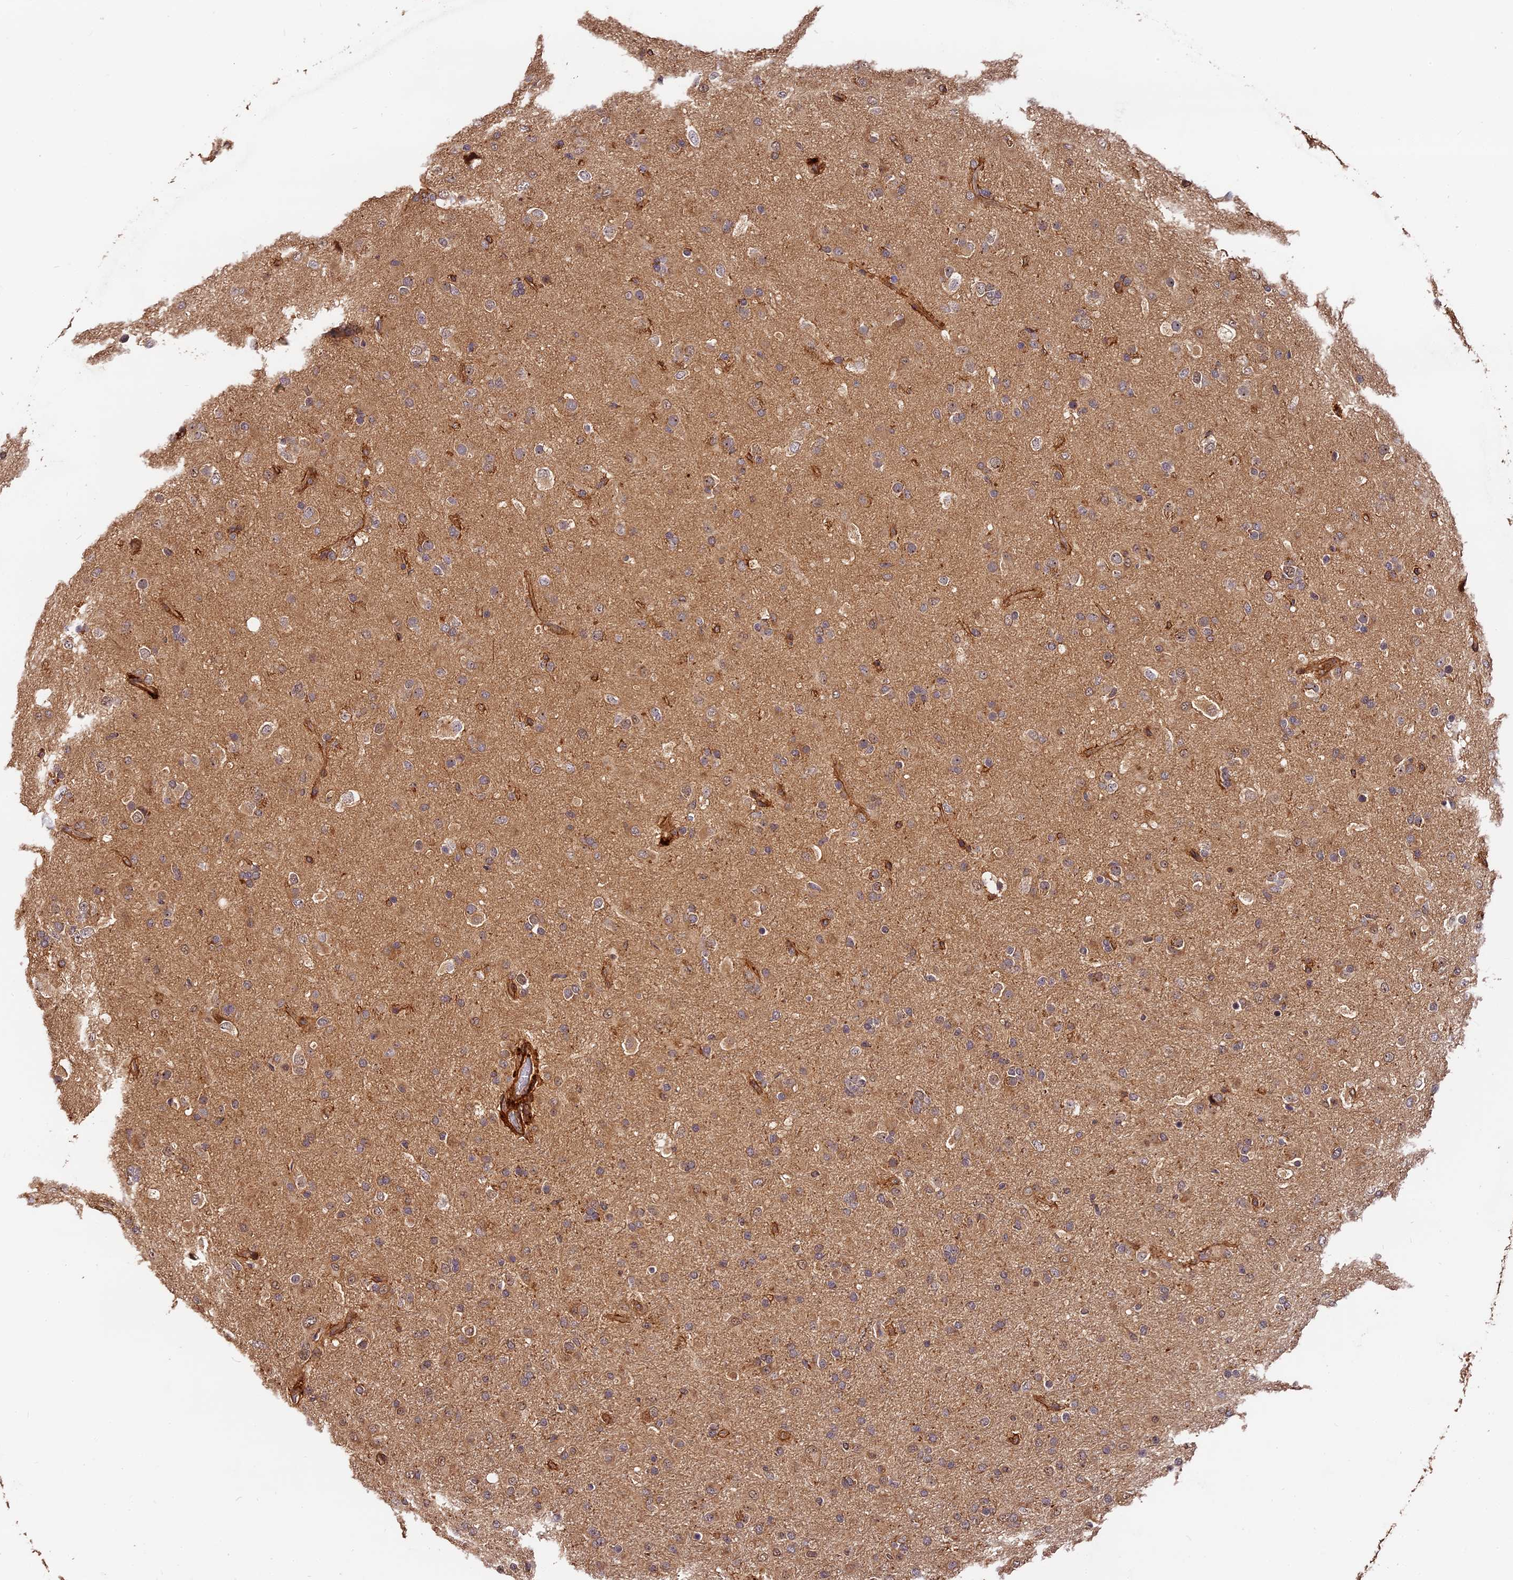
{"staining": {"intensity": "weak", "quantity": "25%-75%", "location": "cytoplasmic/membranous"}, "tissue": "glioma", "cell_type": "Tumor cells", "image_type": "cancer", "snomed": [{"axis": "morphology", "description": "Glioma, malignant, Low grade"}, {"axis": "topography", "description": "Brain"}], "caption": "An IHC micrograph of neoplastic tissue is shown. Protein staining in brown labels weak cytoplasmic/membranous positivity in malignant glioma (low-grade) within tumor cells.", "gene": "MMP15", "patient": {"sex": "male", "age": 65}}